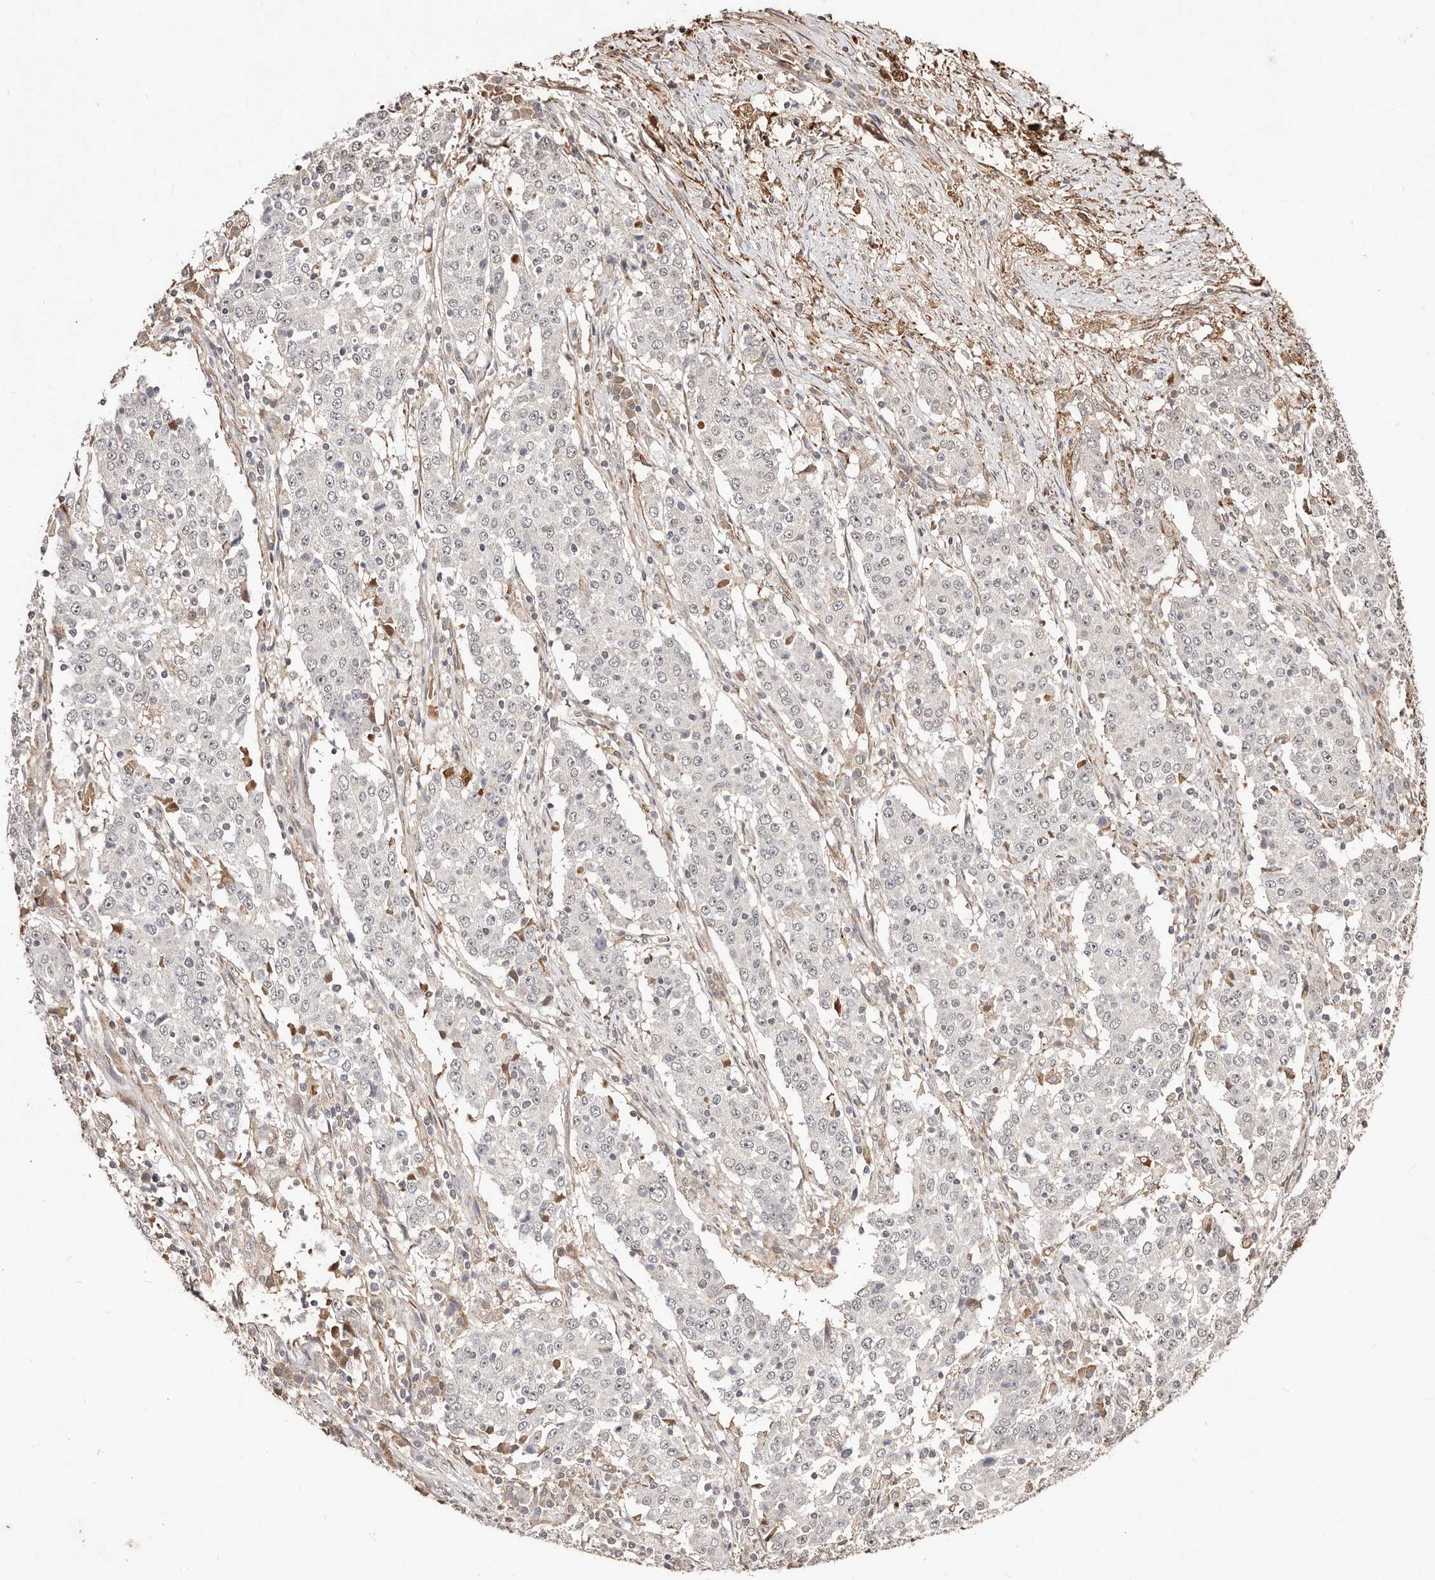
{"staining": {"intensity": "negative", "quantity": "none", "location": "none"}, "tissue": "stomach cancer", "cell_type": "Tumor cells", "image_type": "cancer", "snomed": [{"axis": "morphology", "description": "Adenocarcinoma, NOS"}, {"axis": "topography", "description": "Stomach"}], "caption": "IHC of stomach adenocarcinoma shows no staining in tumor cells.", "gene": "BICRAL", "patient": {"sex": "male", "age": 59}}